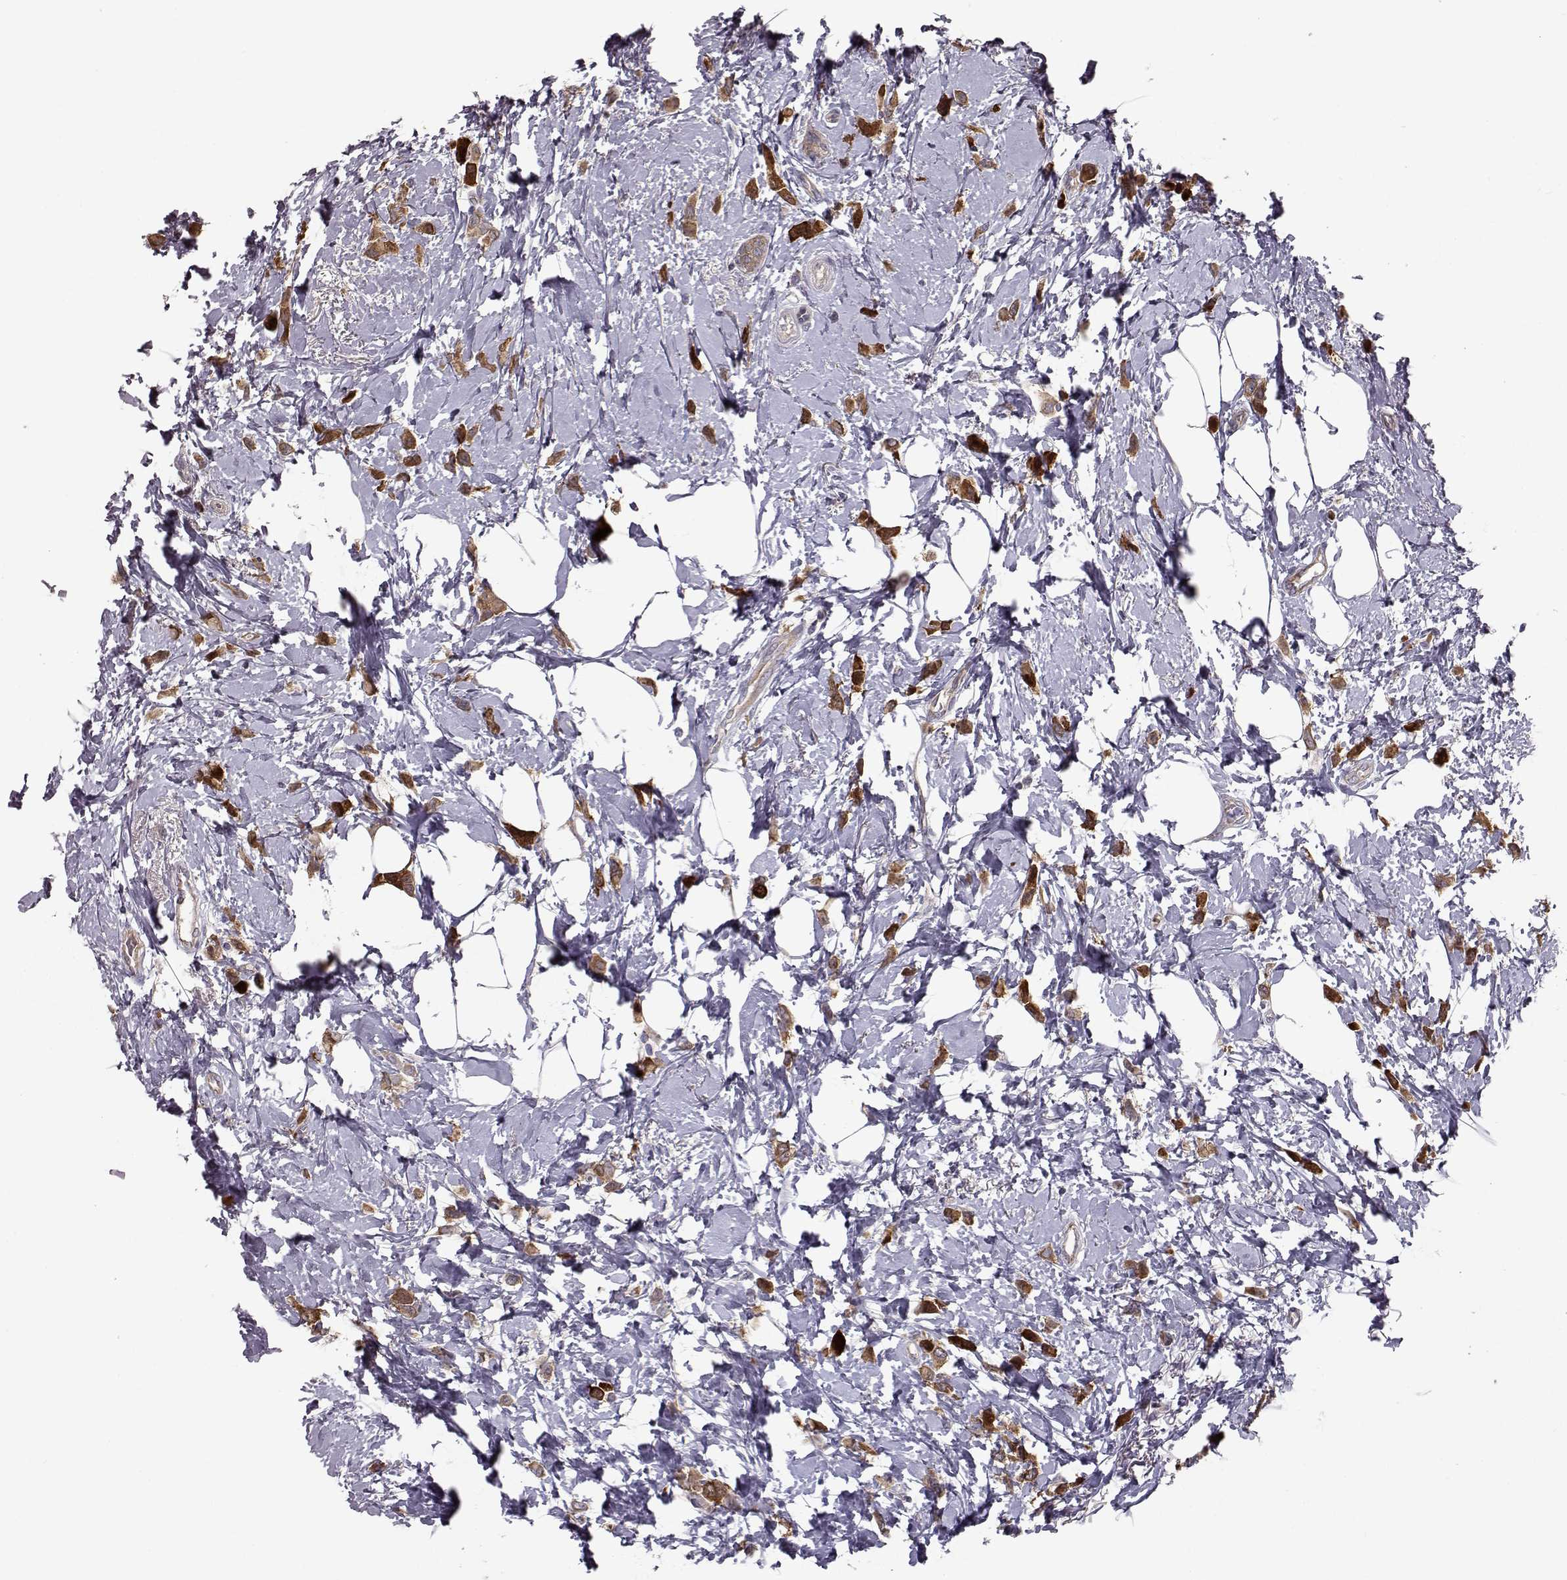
{"staining": {"intensity": "strong", "quantity": ">75%", "location": "cytoplasmic/membranous,nuclear"}, "tissue": "breast cancer", "cell_type": "Tumor cells", "image_type": "cancer", "snomed": [{"axis": "morphology", "description": "Lobular carcinoma"}, {"axis": "topography", "description": "Breast"}], "caption": "High-magnification brightfield microscopy of lobular carcinoma (breast) stained with DAB (brown) and counterstained with hematoxylin (blue). tumor cells exhibit strong cytoplasmic/membranous and nuclear positivity is identified in approximately>75% of cells.", "gene": "RANBP1", "patient": {"sex": "female", "age": 66}}